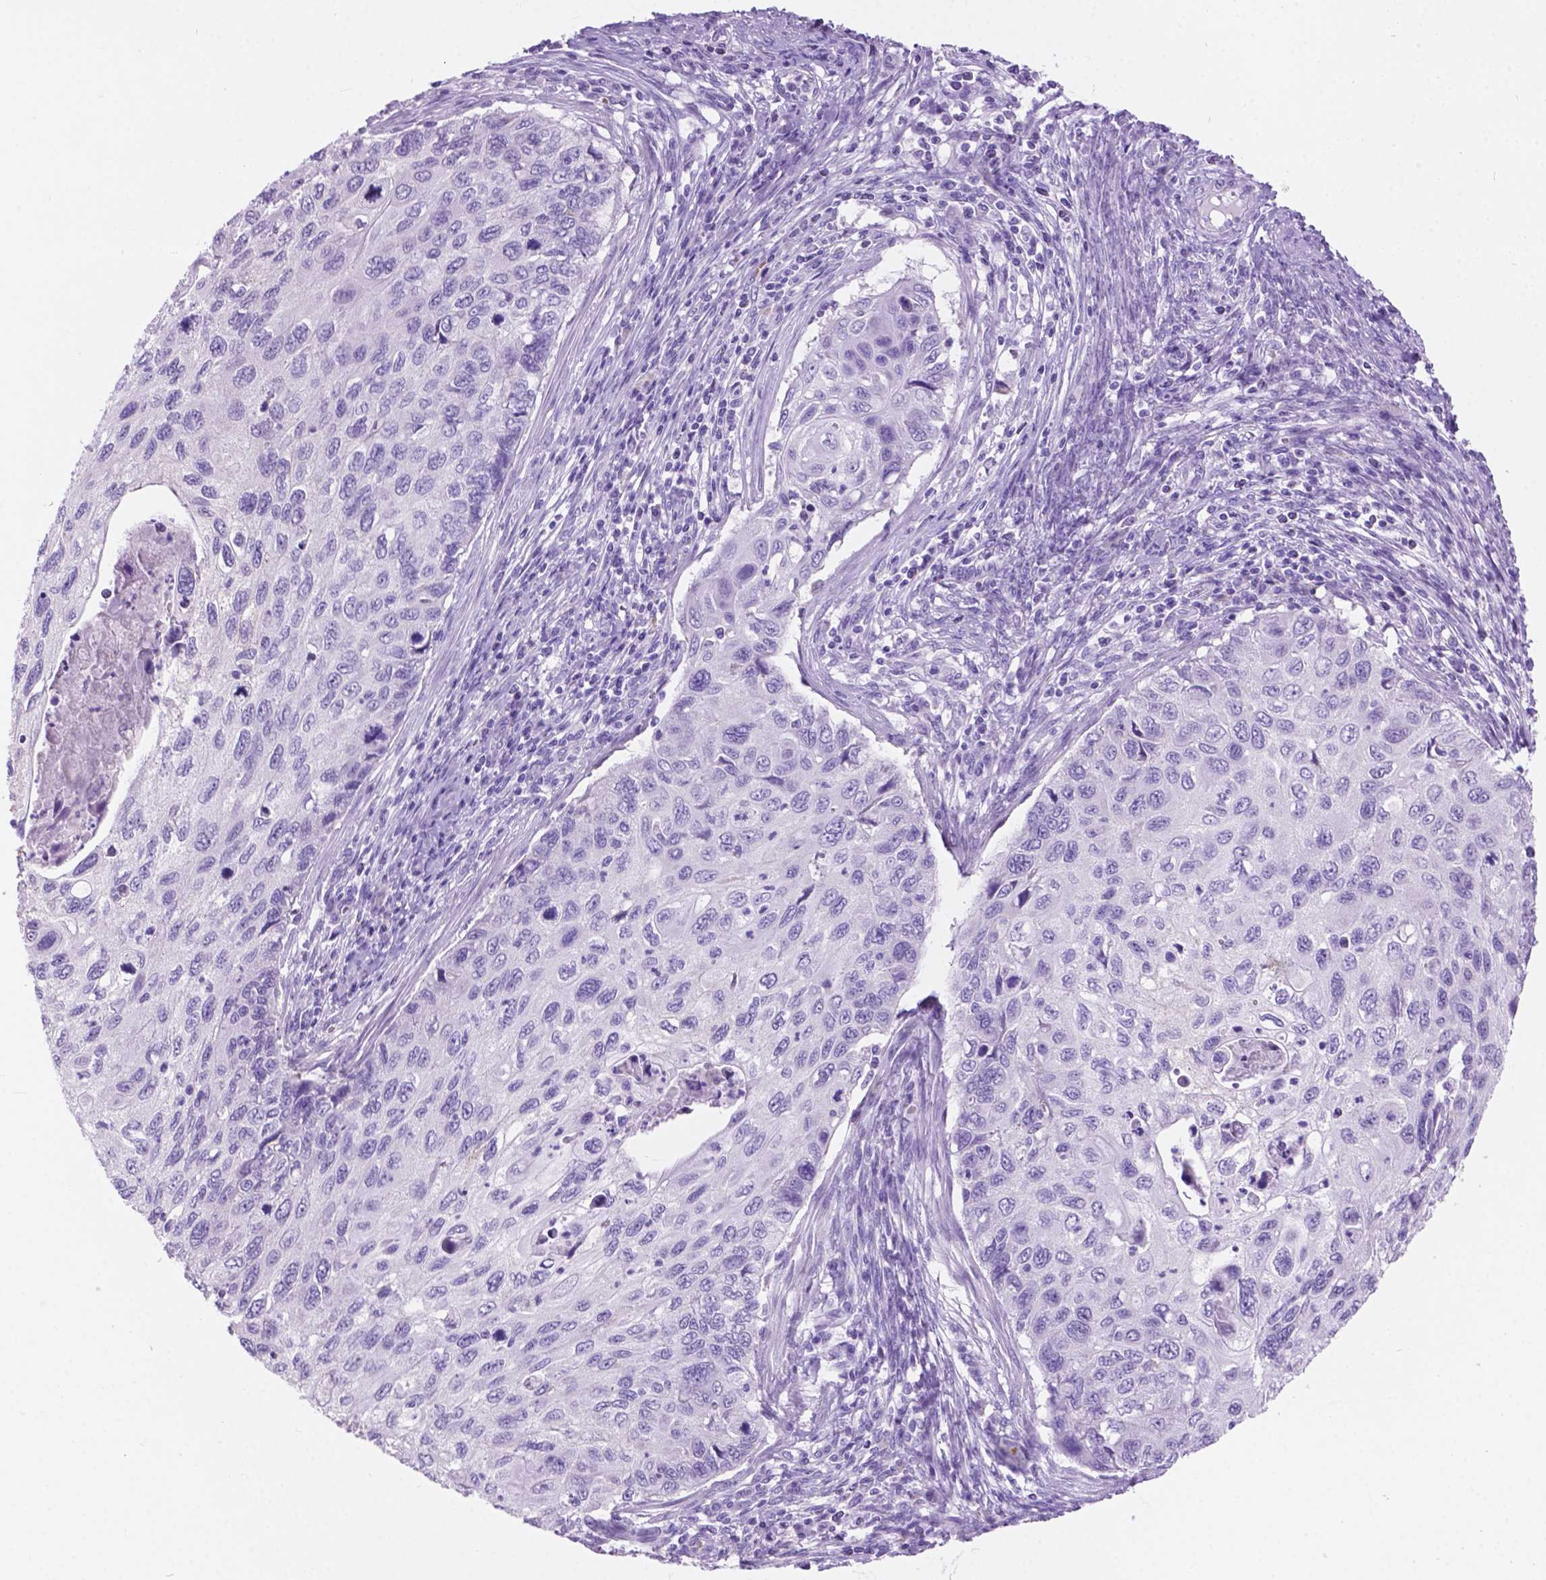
{"staining": {"intensity": "negative", "quantity": "none", "location": "none"}, "tissue": "cervical cancer", "cell_type": "Tumor cells", "image_type": "cancer", "snomed": [{"axis": "morphology", "description": "Squamous cell carcinoma, NOS"}, {"axis": "topography", "description": "Cervix"}], "caption": "Cervical cancer was stained to show a protein in brown. There is no significant expression in tumor cells.", "gene": "GRIN2B", "patient": {"sex": "female", "age": 70}}